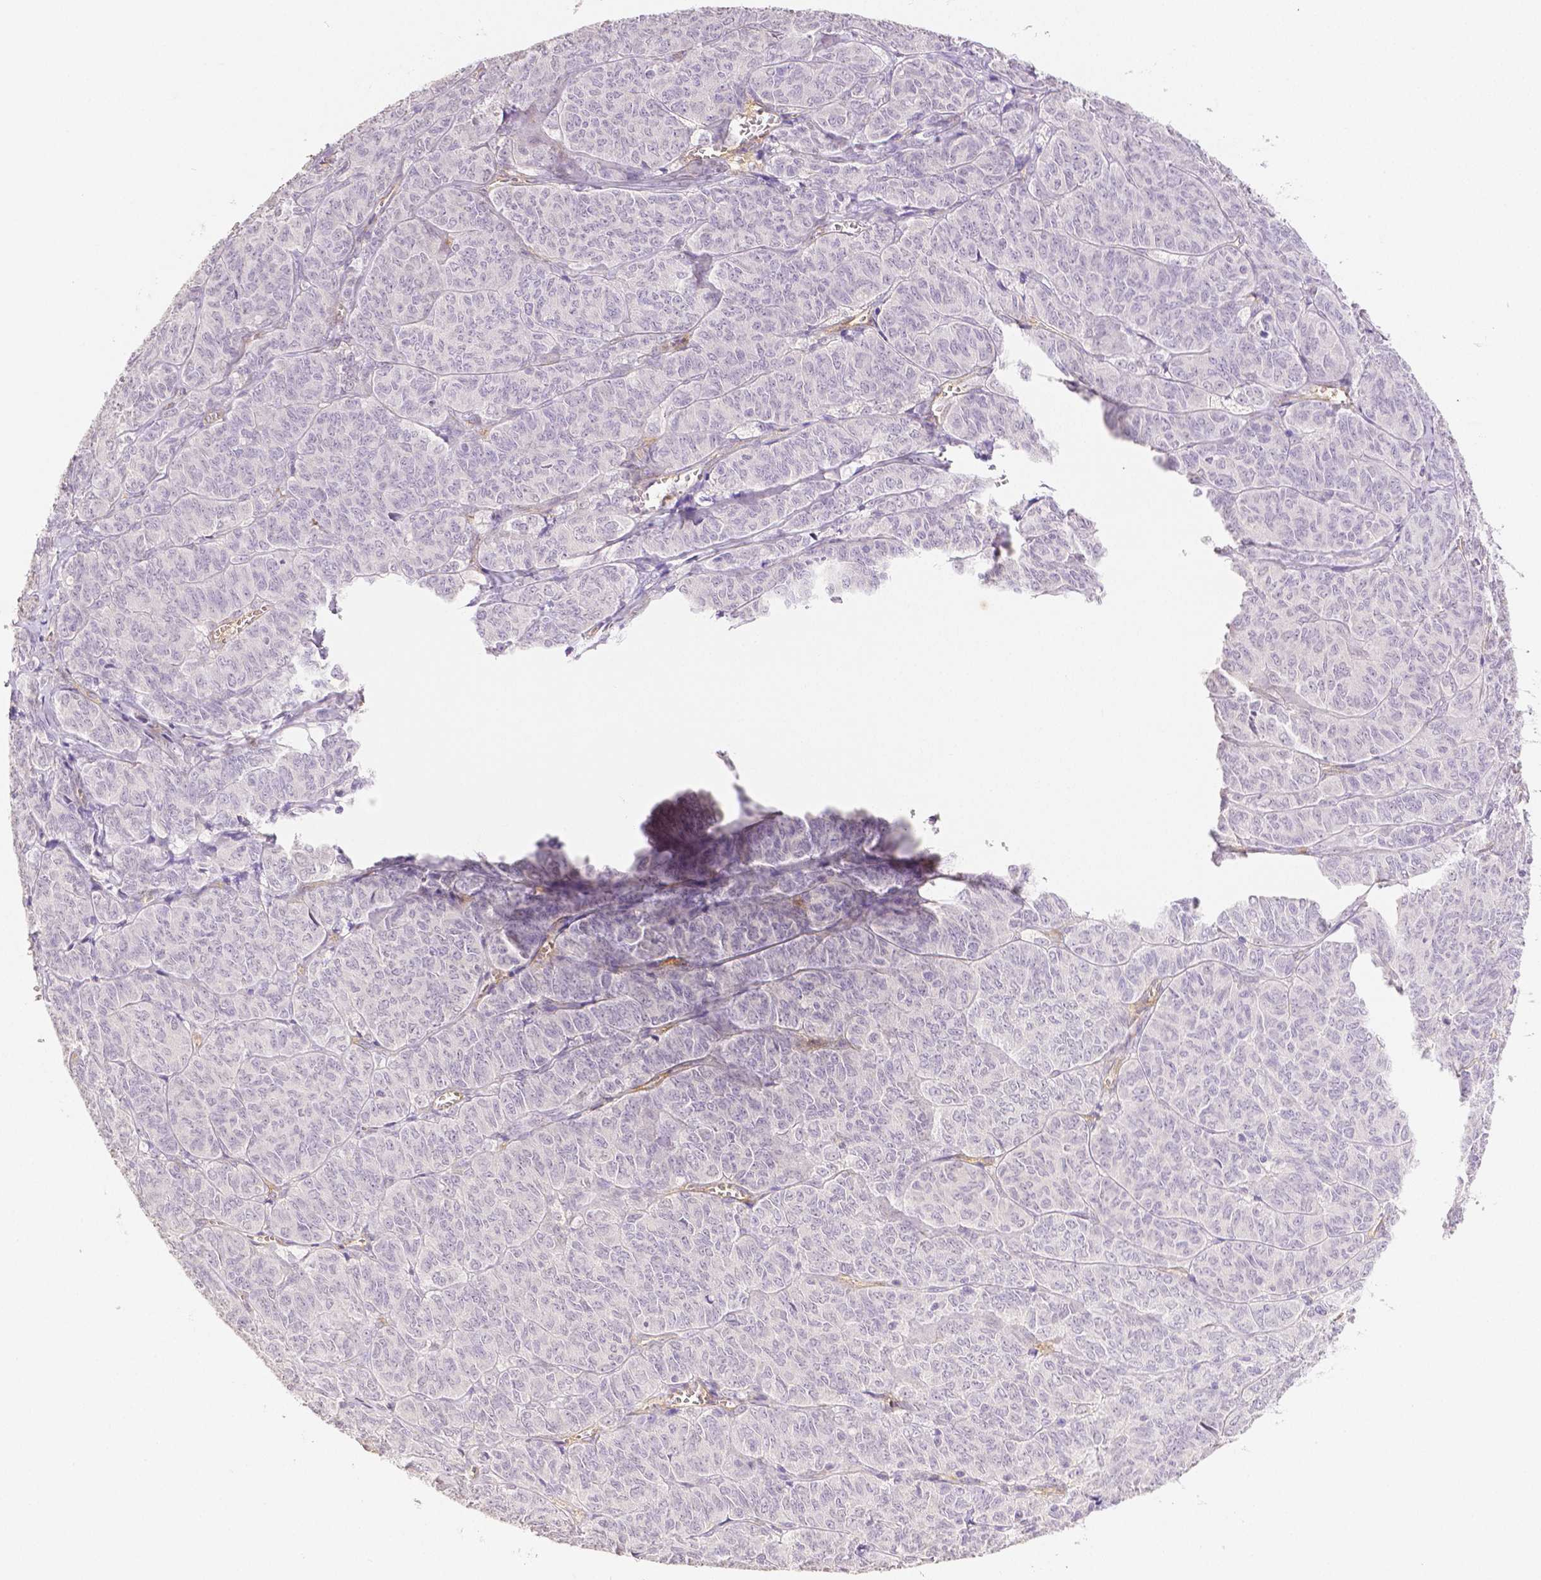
{"staining": {"intensity": "negative", "quantity": "none", "location": "none"}, "tissue": "ovarian cancer", "cell_type": "Tumor cells", "image_type": "cancer", "snomed": [{"axis": "morphology", "description": "Carcinoma, endometroid"}, {"axis": "topography", "description": "Ovary"}], "caption": "DAB (3,3'-diaminobenzidine) immunohistochemical staining of human ovarian endometroid carcinoma exhibits no significant expression in tumor cells. (DAB (3,3'-diaminobenzidine) IHC with hematoxylin counter stain).", "gene": "THY1", "patient": {"sex": "female", "age": 80}}